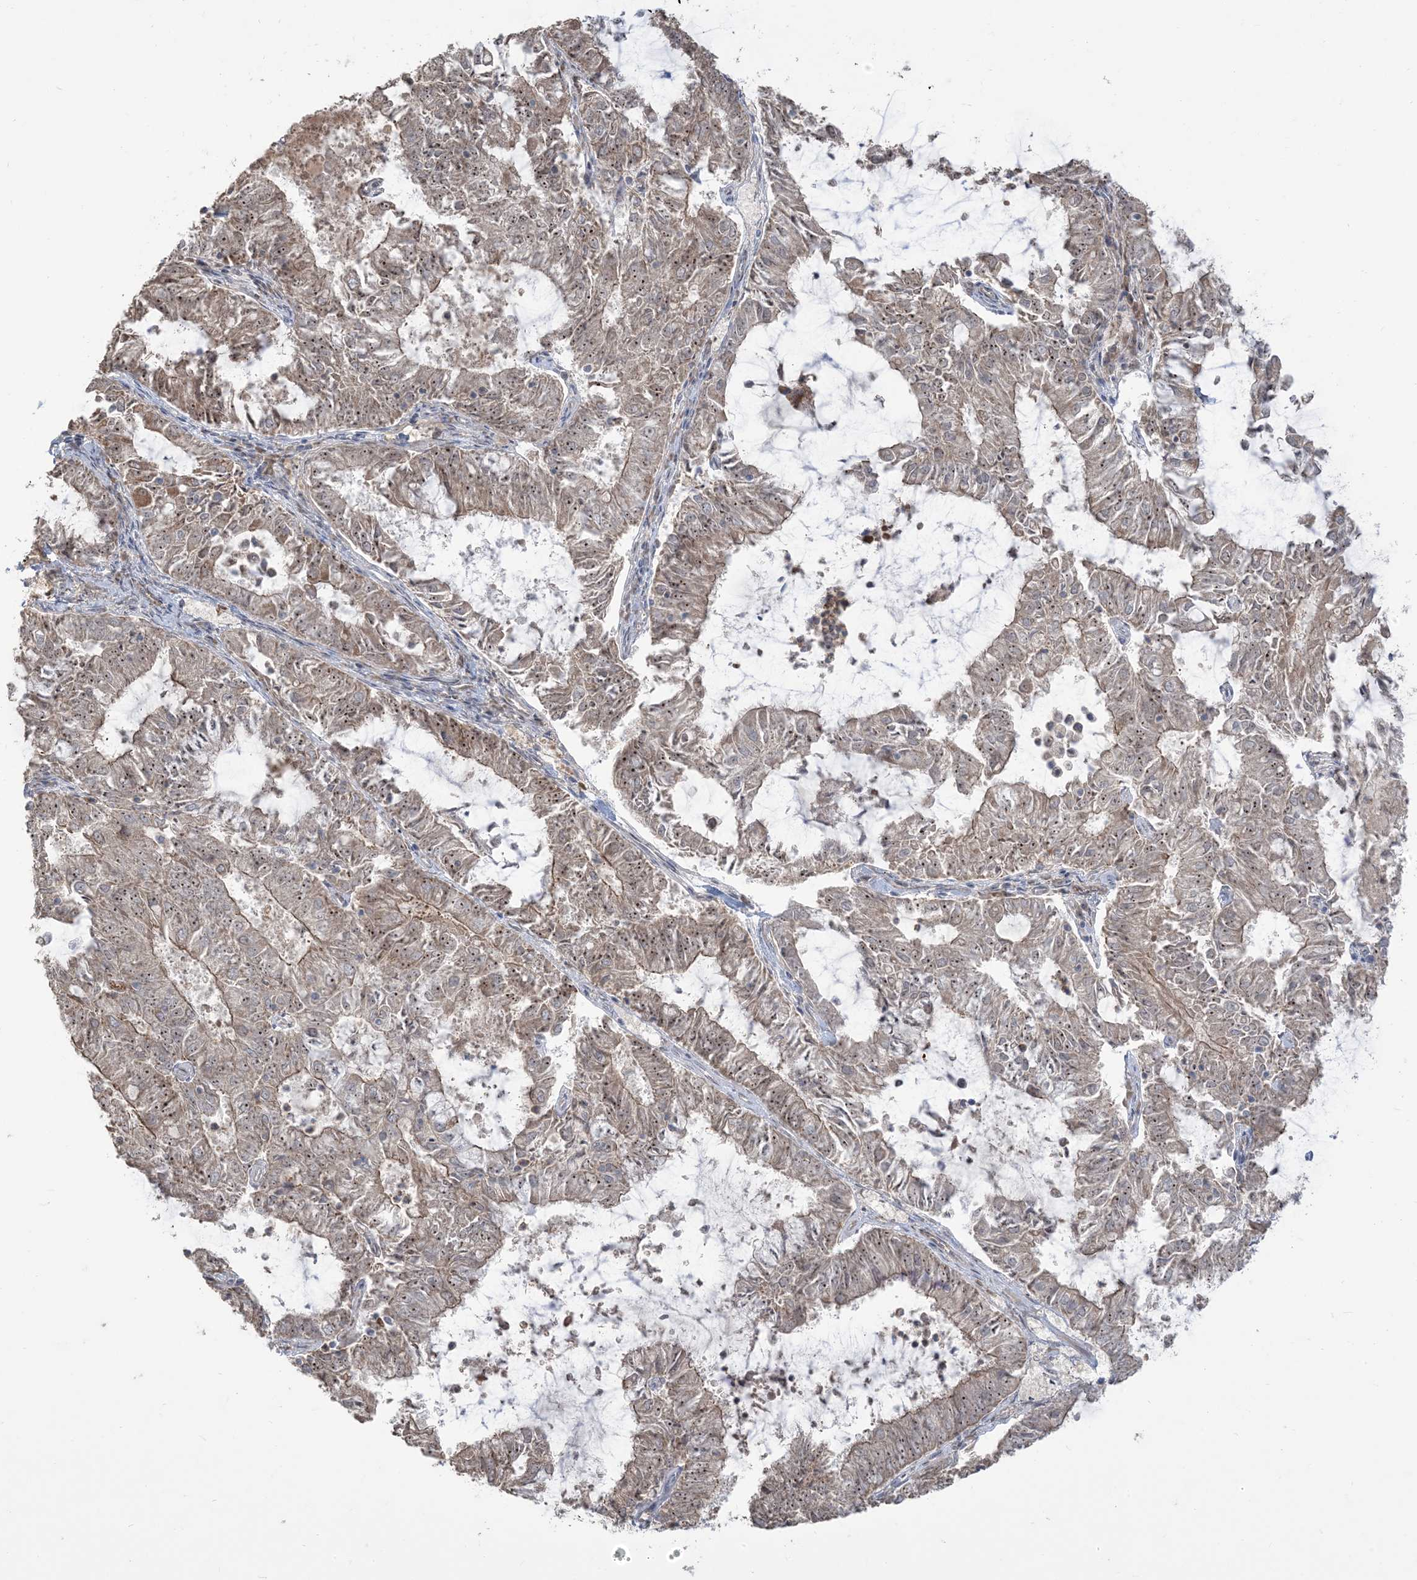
{"staining": {"intensity": "moderate", "quantity": ">75%", "location": "cytoplasmic/membranous,nuclear"}, "tissue": "endometrial cancer", "cell_type": "Tumor cells", "image_type": "cancer", "snomed": [{"axis": "morphology", "description": "Adenocarcinoma, NOS"}, {"axis": "topography", "description": "Endometrium"}], "caption": "Brown immunohistochemical staining in human adenocarcinoma (endometrial) displays moderate cytoplasmic/membranous and nuclear expression in about >75% of tumor cells. (IHC, brightfield microscopy, high magnification).", "gene": "KLHL18", "patient": {"sex": "female", "age": 57}}